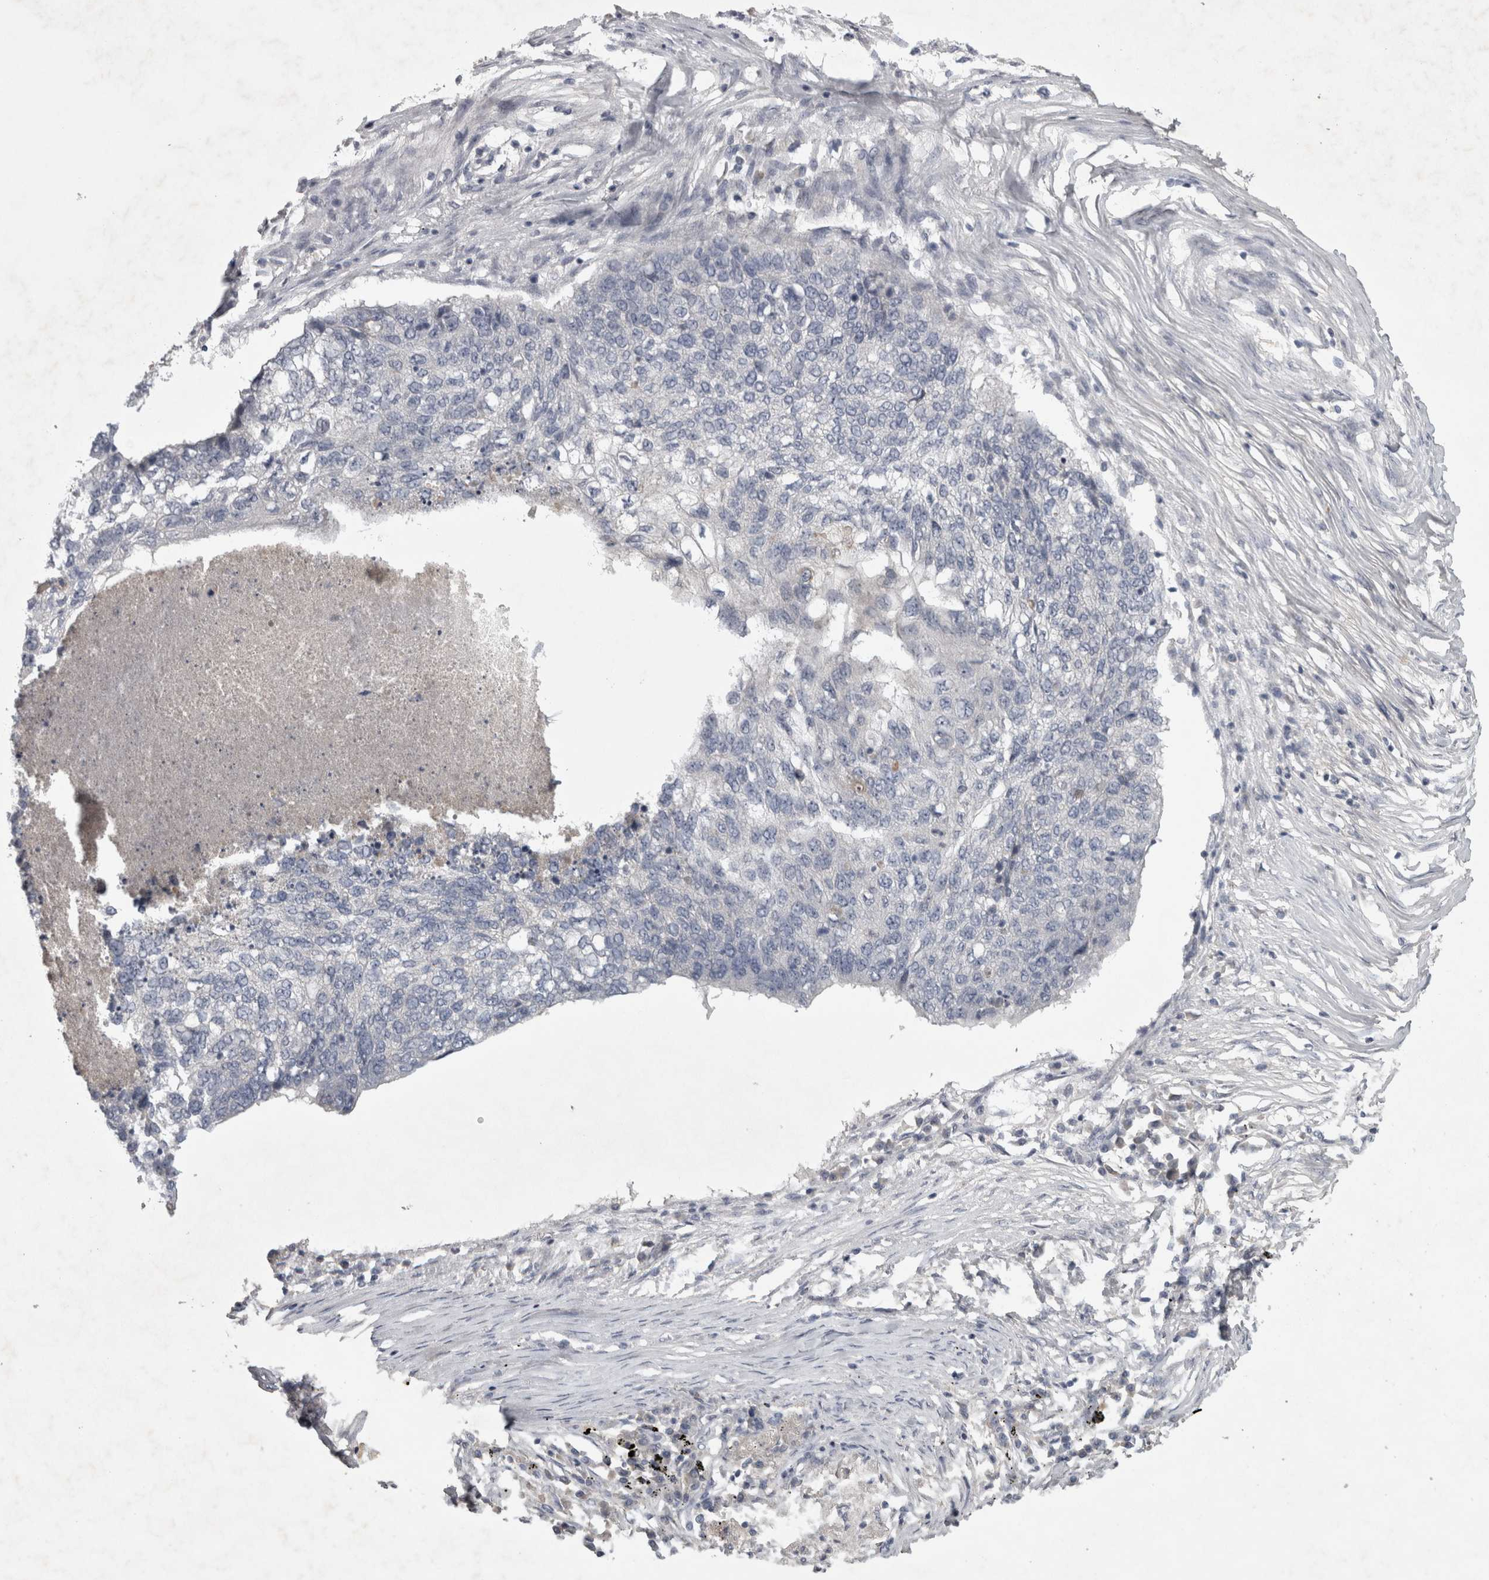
{"staining": {"intensity": "negative", "quantity": "none", "location": "none"}, "tissue": "lung cancer", "cell_type": "Tumor cells", "image_type": "cancer", "snomed": [{"axis": "morphology", "description": "Squamous cell carcinoma, NOS"}, {"axis": "topography", "description": "Lung"}], "caption": "Tumor cells show no significant protein expression in lung cancer.", "gene": "ENPP7", "patient": {"sex": "female", "age": 63}}